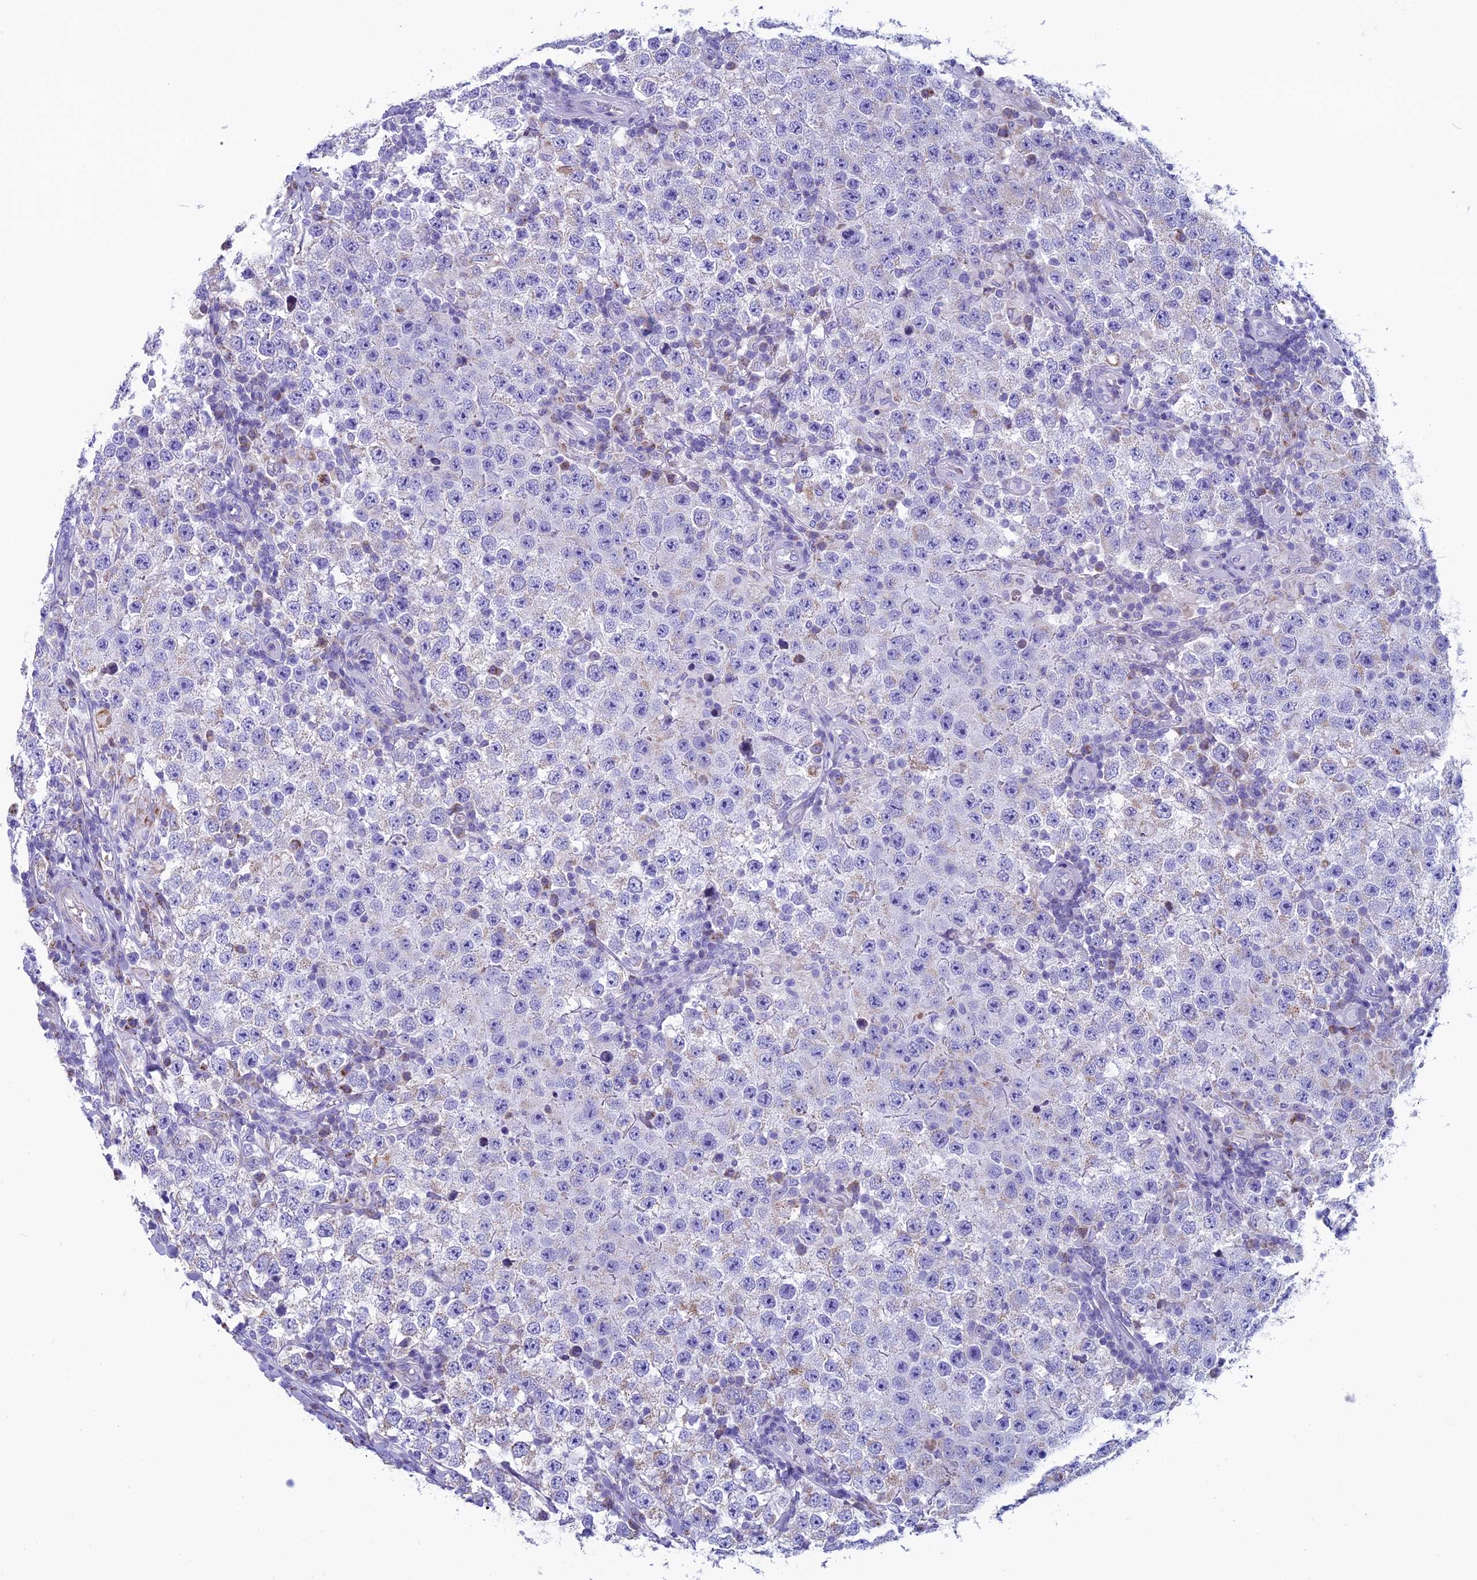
{"staining": {"intensity": "negative", "quantity": "none", "location": "none"}, "tissue": "testis cancer", "cell_type": "Tumor cells", "image_type": "cancer", "snomed": [{"axis": "morphology", "description": "Normal tissue, NOS"}, {"axis": "morphology", "description": "Urothelial carcinoma, High grade"}, {"axis": "morphology", "description": "Seminoma, NOS"}, {"axis": "morphology", "description": "Carcinoma, Embryonal, NOS"}, {"axis": "topography", "description": "Urinary bladder"}, {"axis": "topography", "description": "Testis"}], "caption": "Tumor cells are negative for protein expression in human testis cancer (embryonal carcinoma). The staining was performed using DAB to visualize the protein expression in brown, while the nuclei were stained in blue with hematoxylin (Magnification: 20x).", "gene": "ZNF563", "patient": {"sex": "male", "age": 41}}